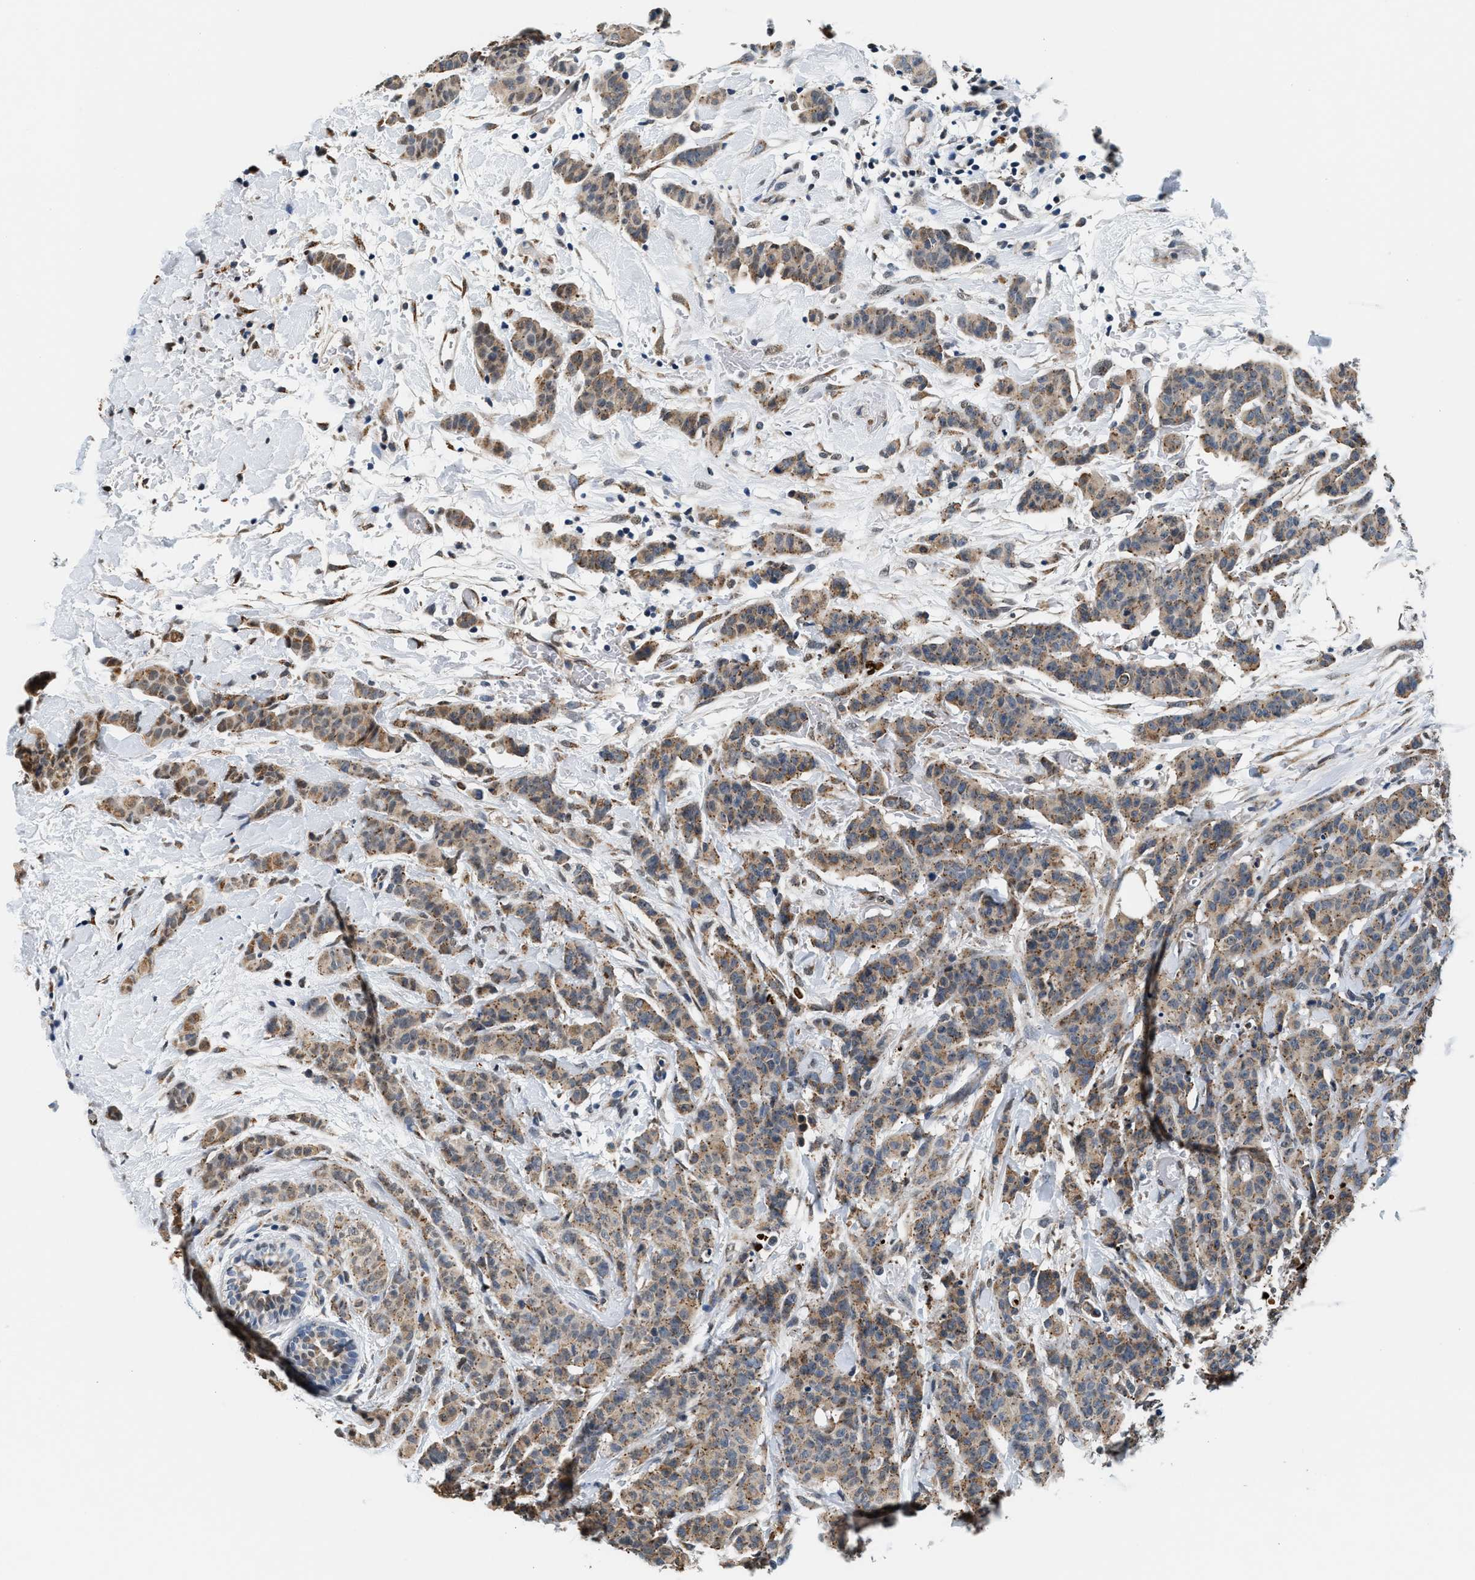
{"staining": {"intensity": "weak", "quantity": ">75%", "location": "cytoplasmic/membranous"}, "tissue": "breast cancer", "cell_type": "Tumor cells", "image_type": "cancer", "snomed": [{"axis": "morphology", "description": "Normal tissue, NOS"}, {"axis": "morphology", "description": "Duct carcinoma"}, {"axis": "topography", "description": "Breast"}], "caption": "High-power microscopy captured an immunohistochemistry micrograph of breast cancer, revealing weak cytoplasmic/membranous positivity in approximately >75% of tumor cells.", "gene": "KCNMB2", "patient": {"sex": "female", "age": 40}}